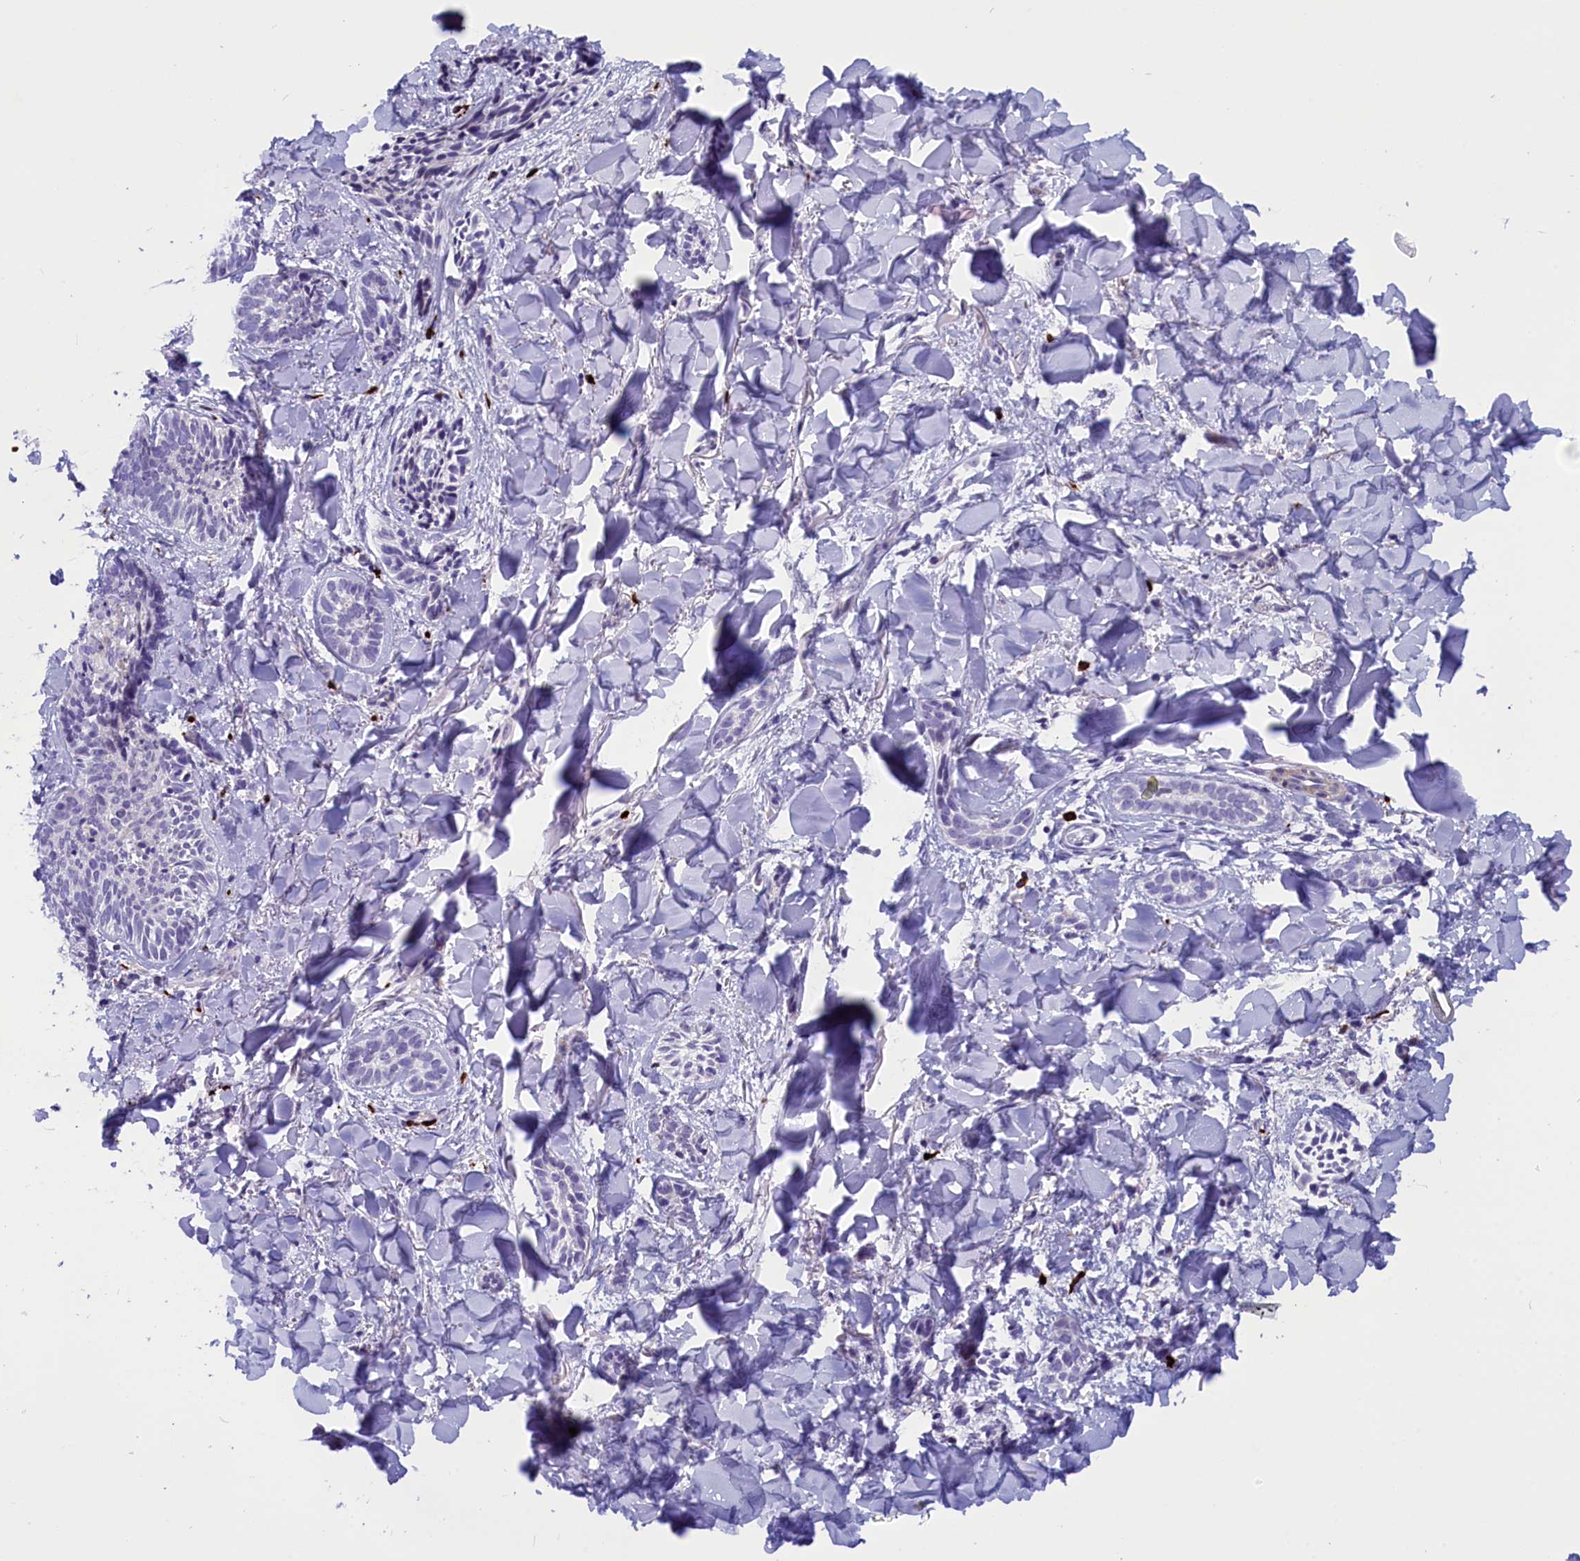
{"staining": {"intensity": "negative", "quantity": "none", "location": "none"}, "tissue": "skin cancer", "cell_type": "Tumor cells", "image_type": "cancer", "snomed": [{"axis": "morphology", "description": "Basal cell carcinoma"}, {"axis": "topography", "description": "Skin"}], "caption": "IHC histopathology image of neoplastic tissue: human skin cancer stained with DAB (3,3'-diaminobenzidine) shows no significant protein positivity in tumor cells.", "gene": "RTTN", "patient": {"sex": "female", "age": 59}}